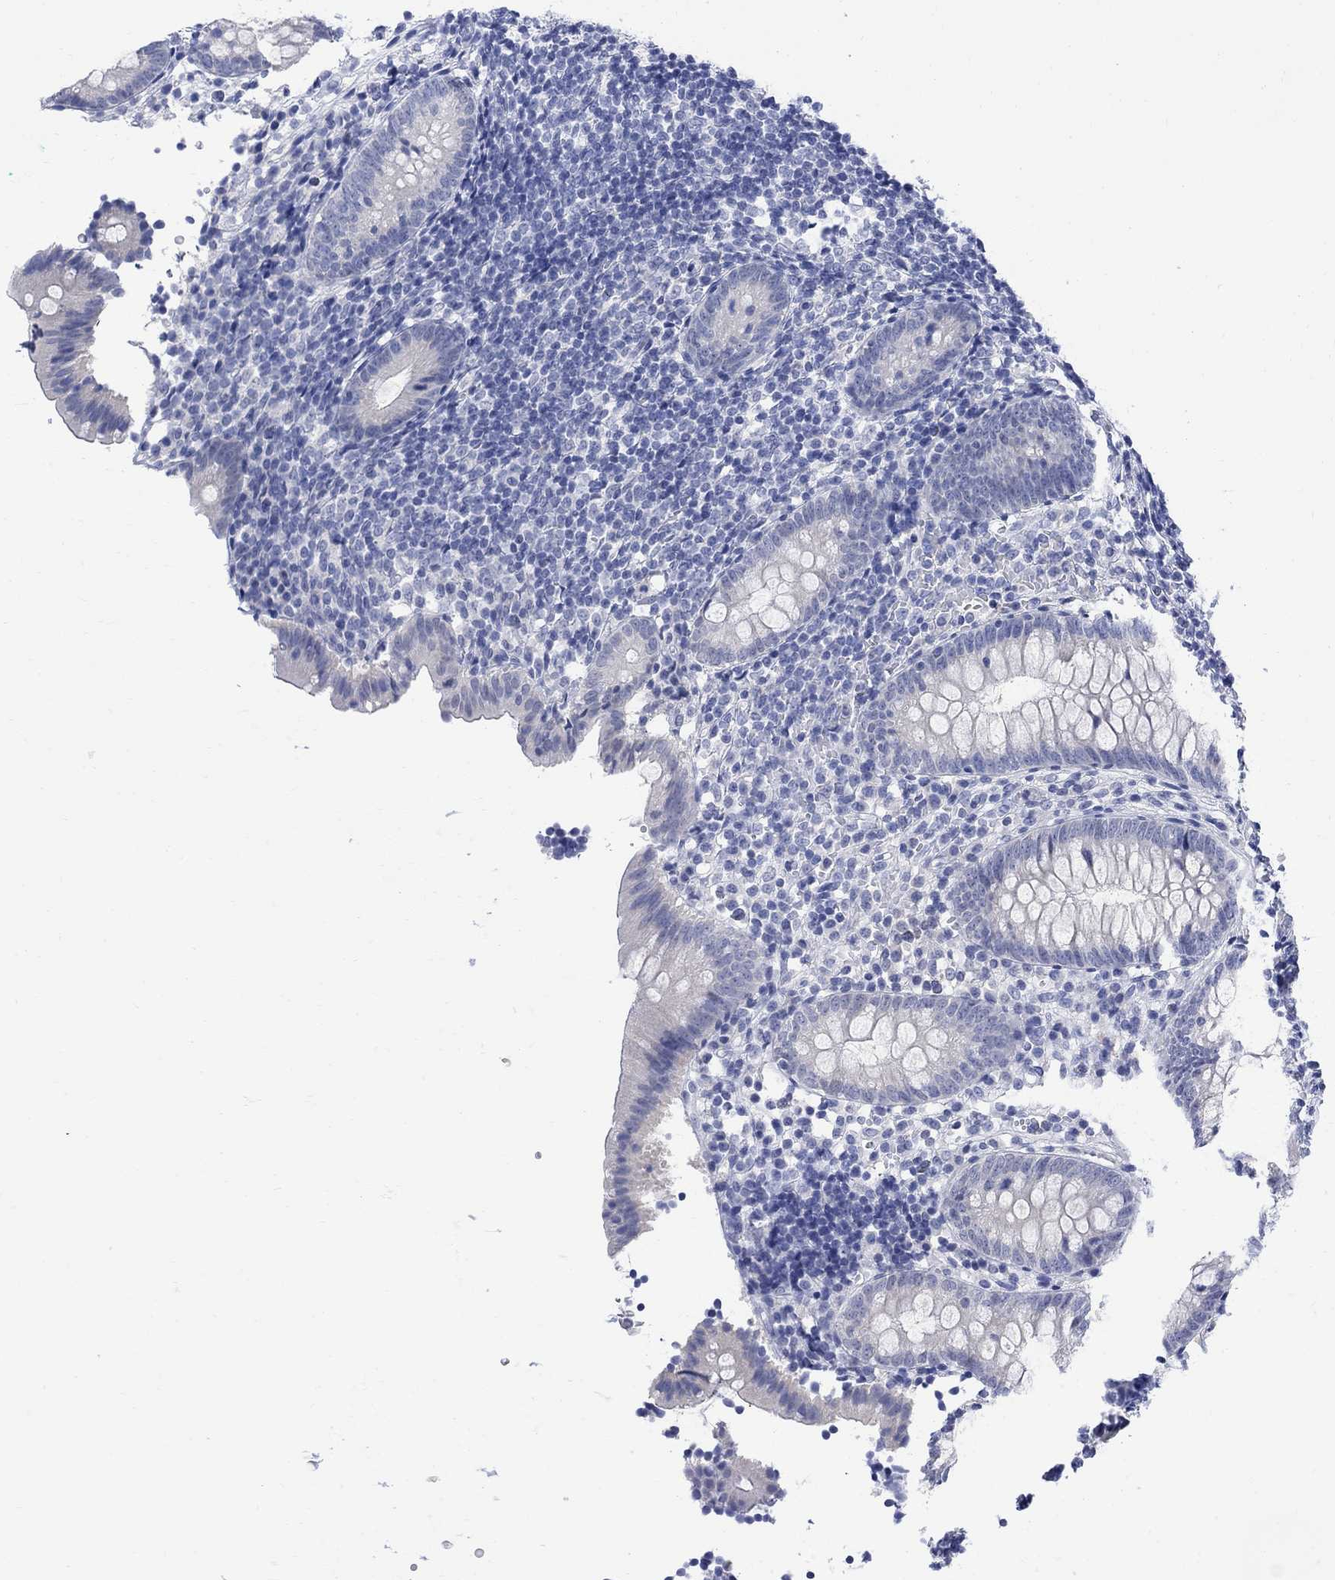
{"staining": {"intensity": "negative", "quantity": "none", "location": "none"}, "tissue": "appendix", "cell_type": "Glandular cells", "image_type": "normal", "snomed": [{"axis": "morphology", "description": "Normal tissue, NOS"}, {"axis": "topography", "description": "Appendix"}], "caption": "Glandular cells are negative for protein expression in normal human appendix. The staining is performed using DAB brown chromogen with nuclei counter-stained in using hematoxylin.", "gene": "FBP2", "patient": {"sex": "female", "age": 40}}